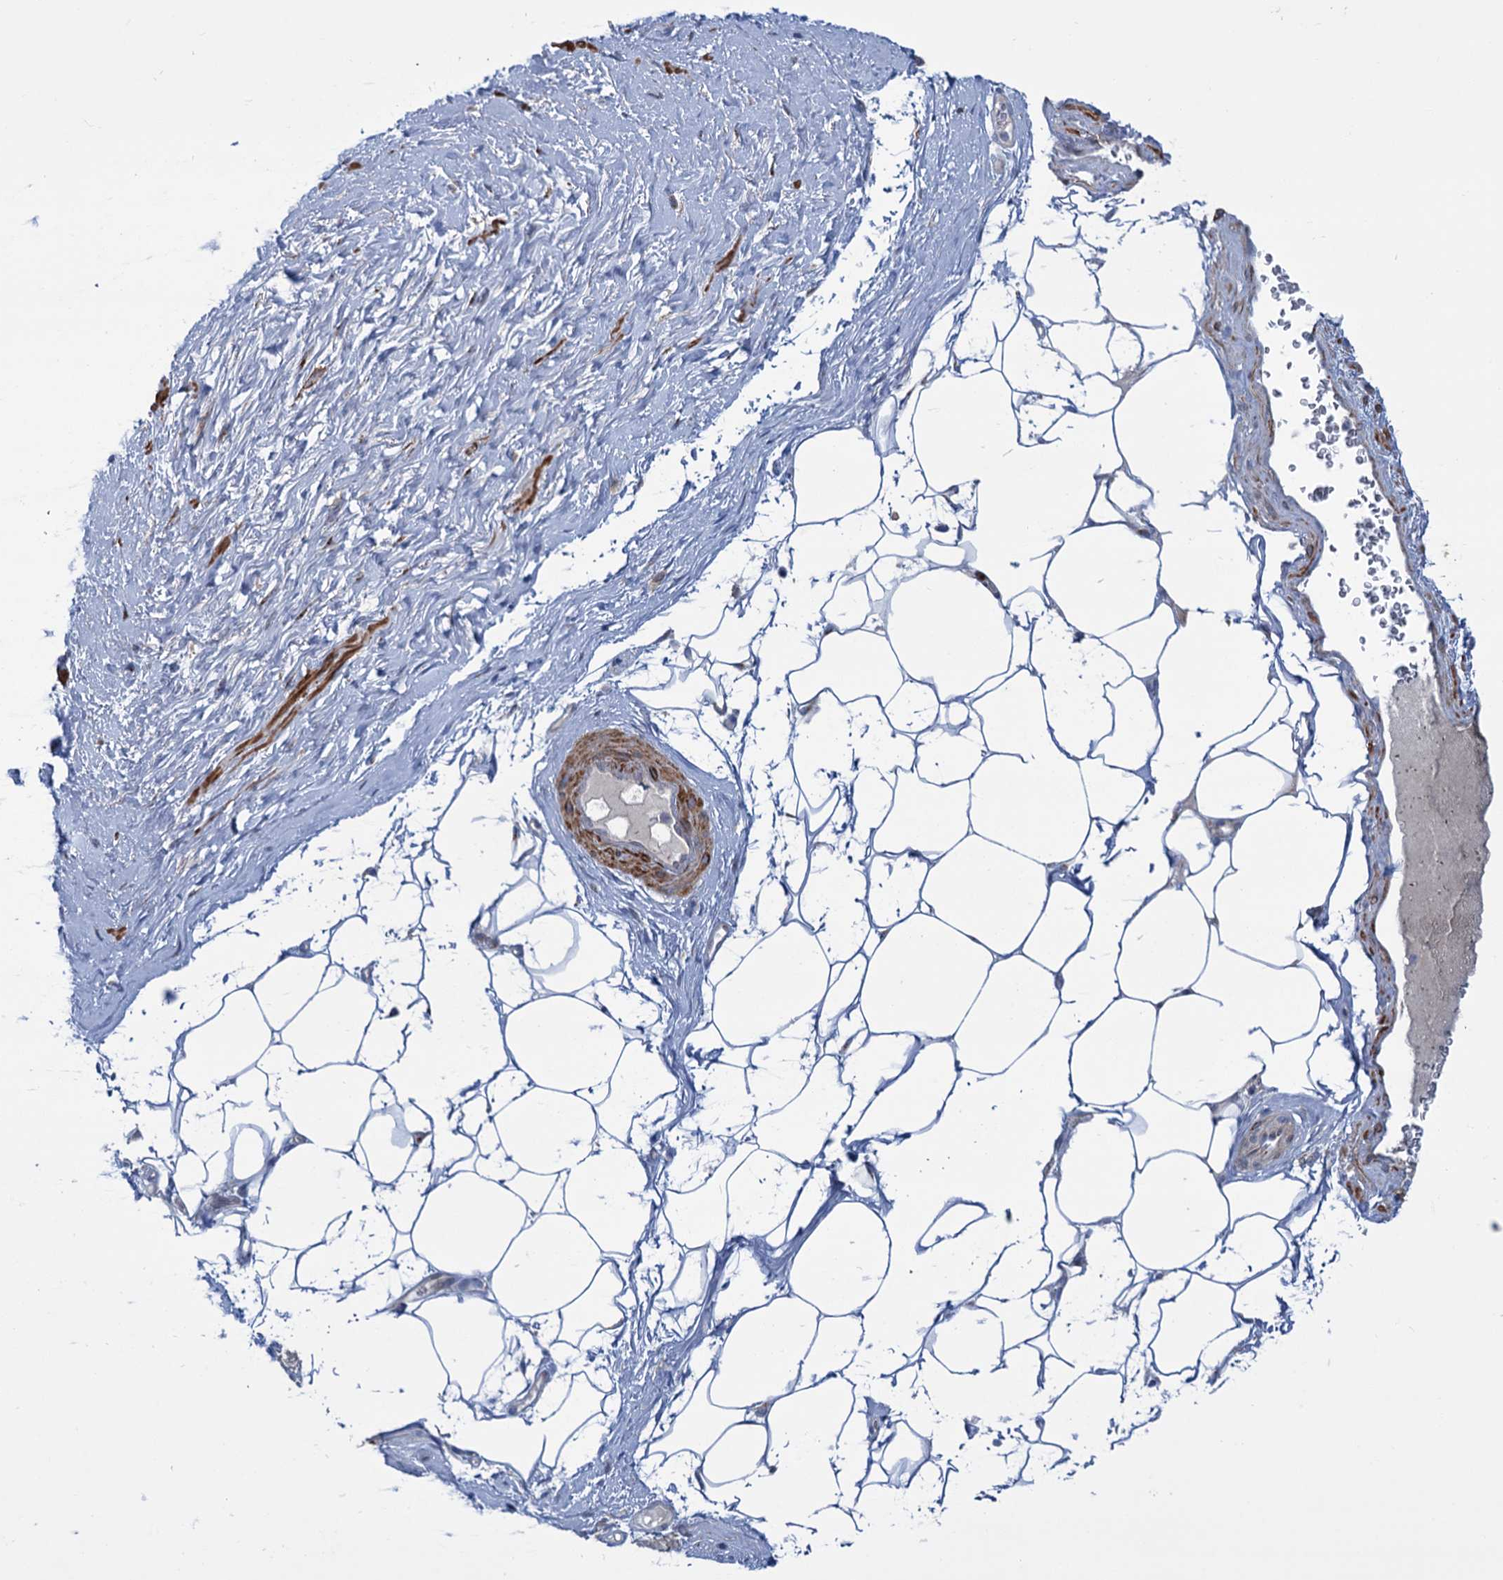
{"staining": {"intensity": "negative", "quantity": "none", "location": "none"}, "tissue": "adipose tissue", "cell_type": "Adipocytes", "image_type": "normal", "snomed": [{"axis": "morphology", "description": "Normal tissue, NOS"}, {"axis": "morphology", "description": "Adenocarcinoma, Low grade"}, {"axis": "topography", "description": "Prostate"}, {"axis": "topography", "description": "Peripheral nerve tissue"}], "caption": "DAB (3,3'-diaminobenzidine) immunohistochemical staining of unremarkable human adipose tissue demonstrates no significant positivity in adipocytes.", "gene": "ELP4", "patient": {"sex": "male", "age": 63}}